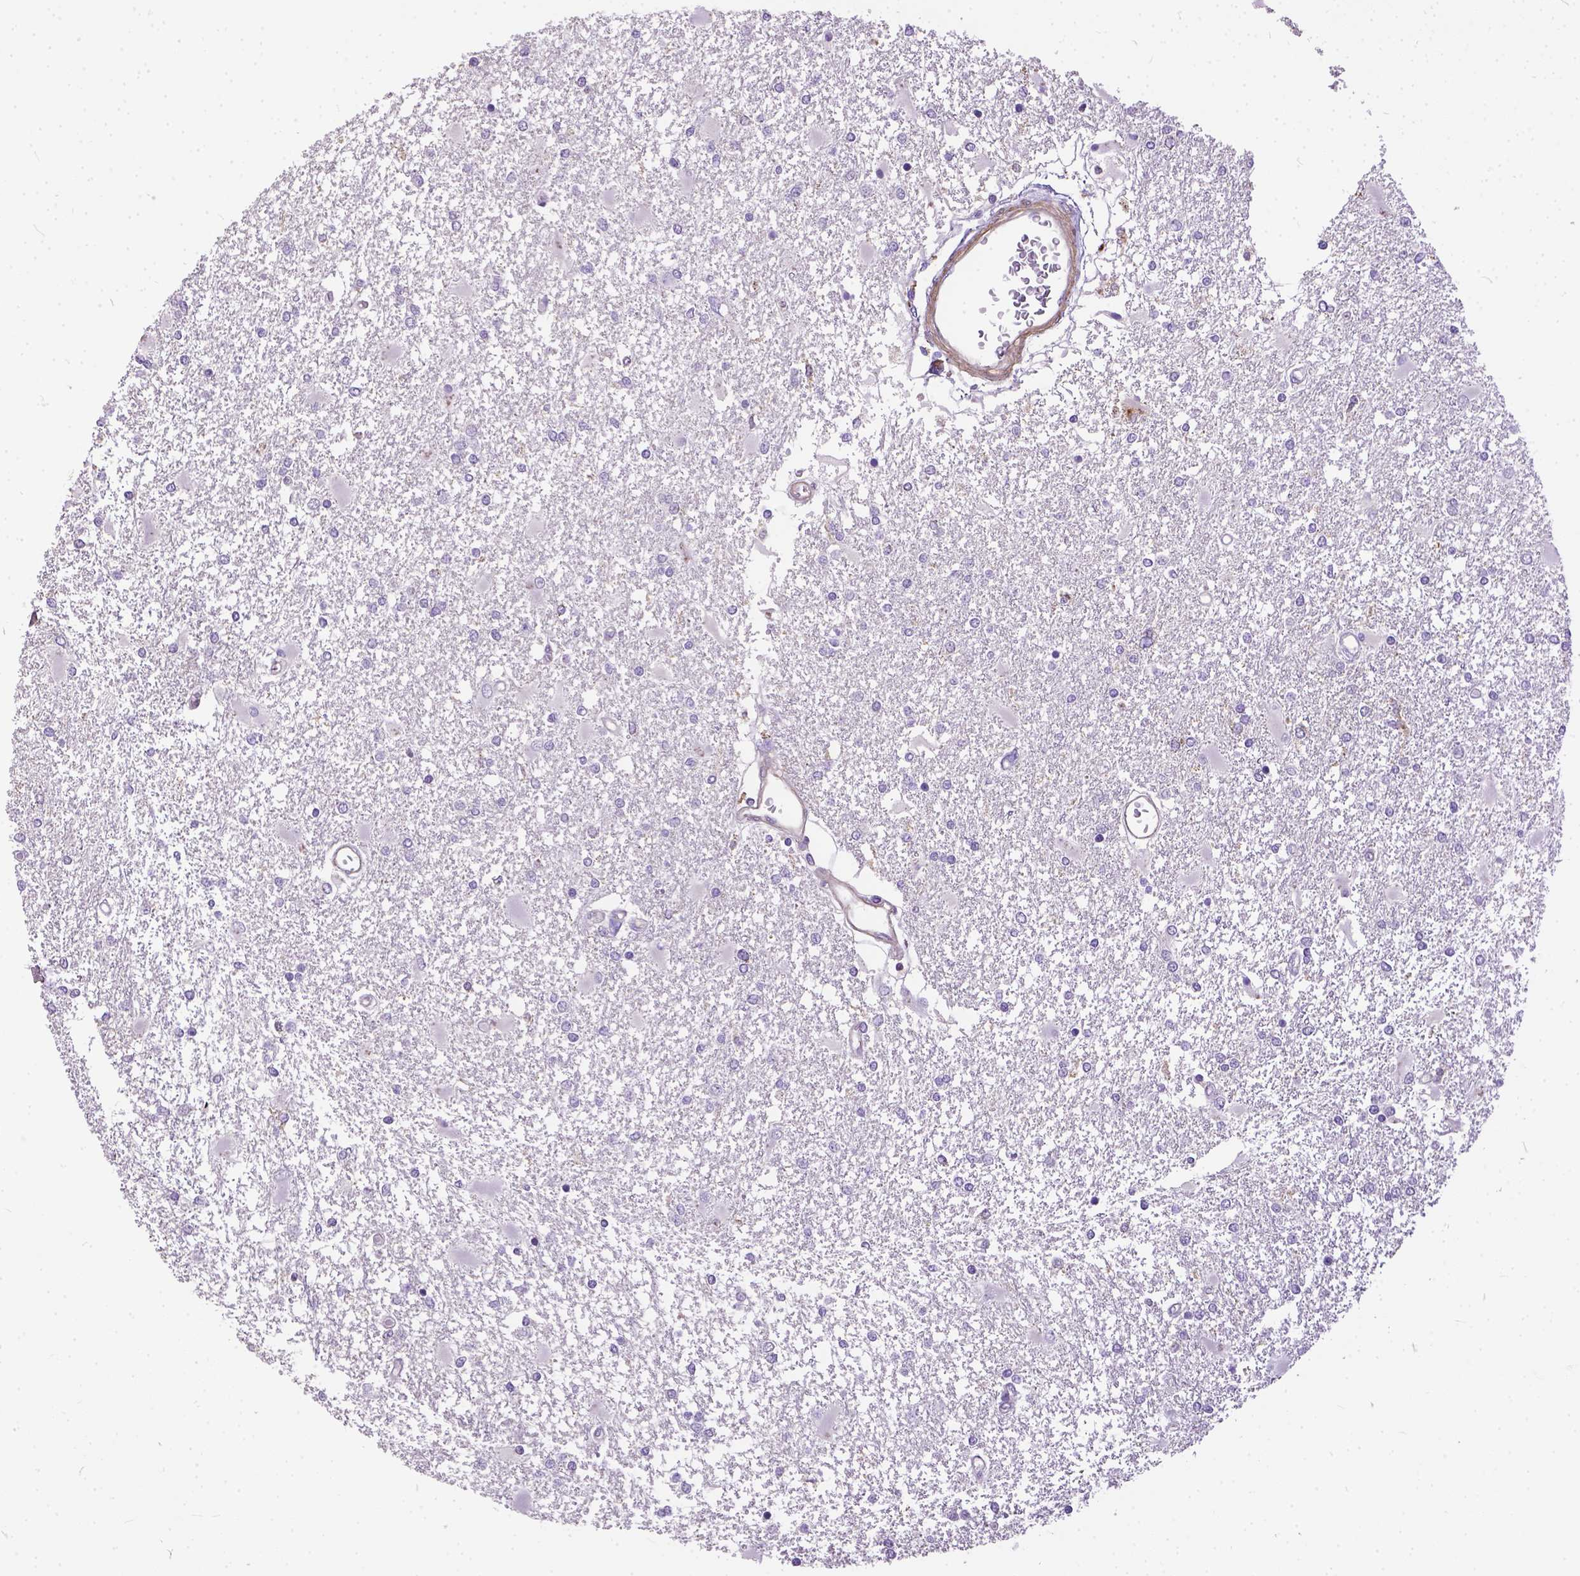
{"staining": {"intensity": "negative", "quantity": "none", "location": "none"}, "tissue": "glioma", "cell_type": "Tumor cells", "image_type": "cancer", "snomed": [{"axis": "morphology", "description": "Glioma, malignant, High grade"}, {"axis": "topography", "description": "Cerebral cortex"}], "caption": "Protein analysis of glioma displays no significant positivity in tumor cells. The staining is performed using DAB brown chromogen with nuclei counter-stained in using hematoxylin.", "gene": "BANF2", "patient": {"sex": "male", "age": 79}}